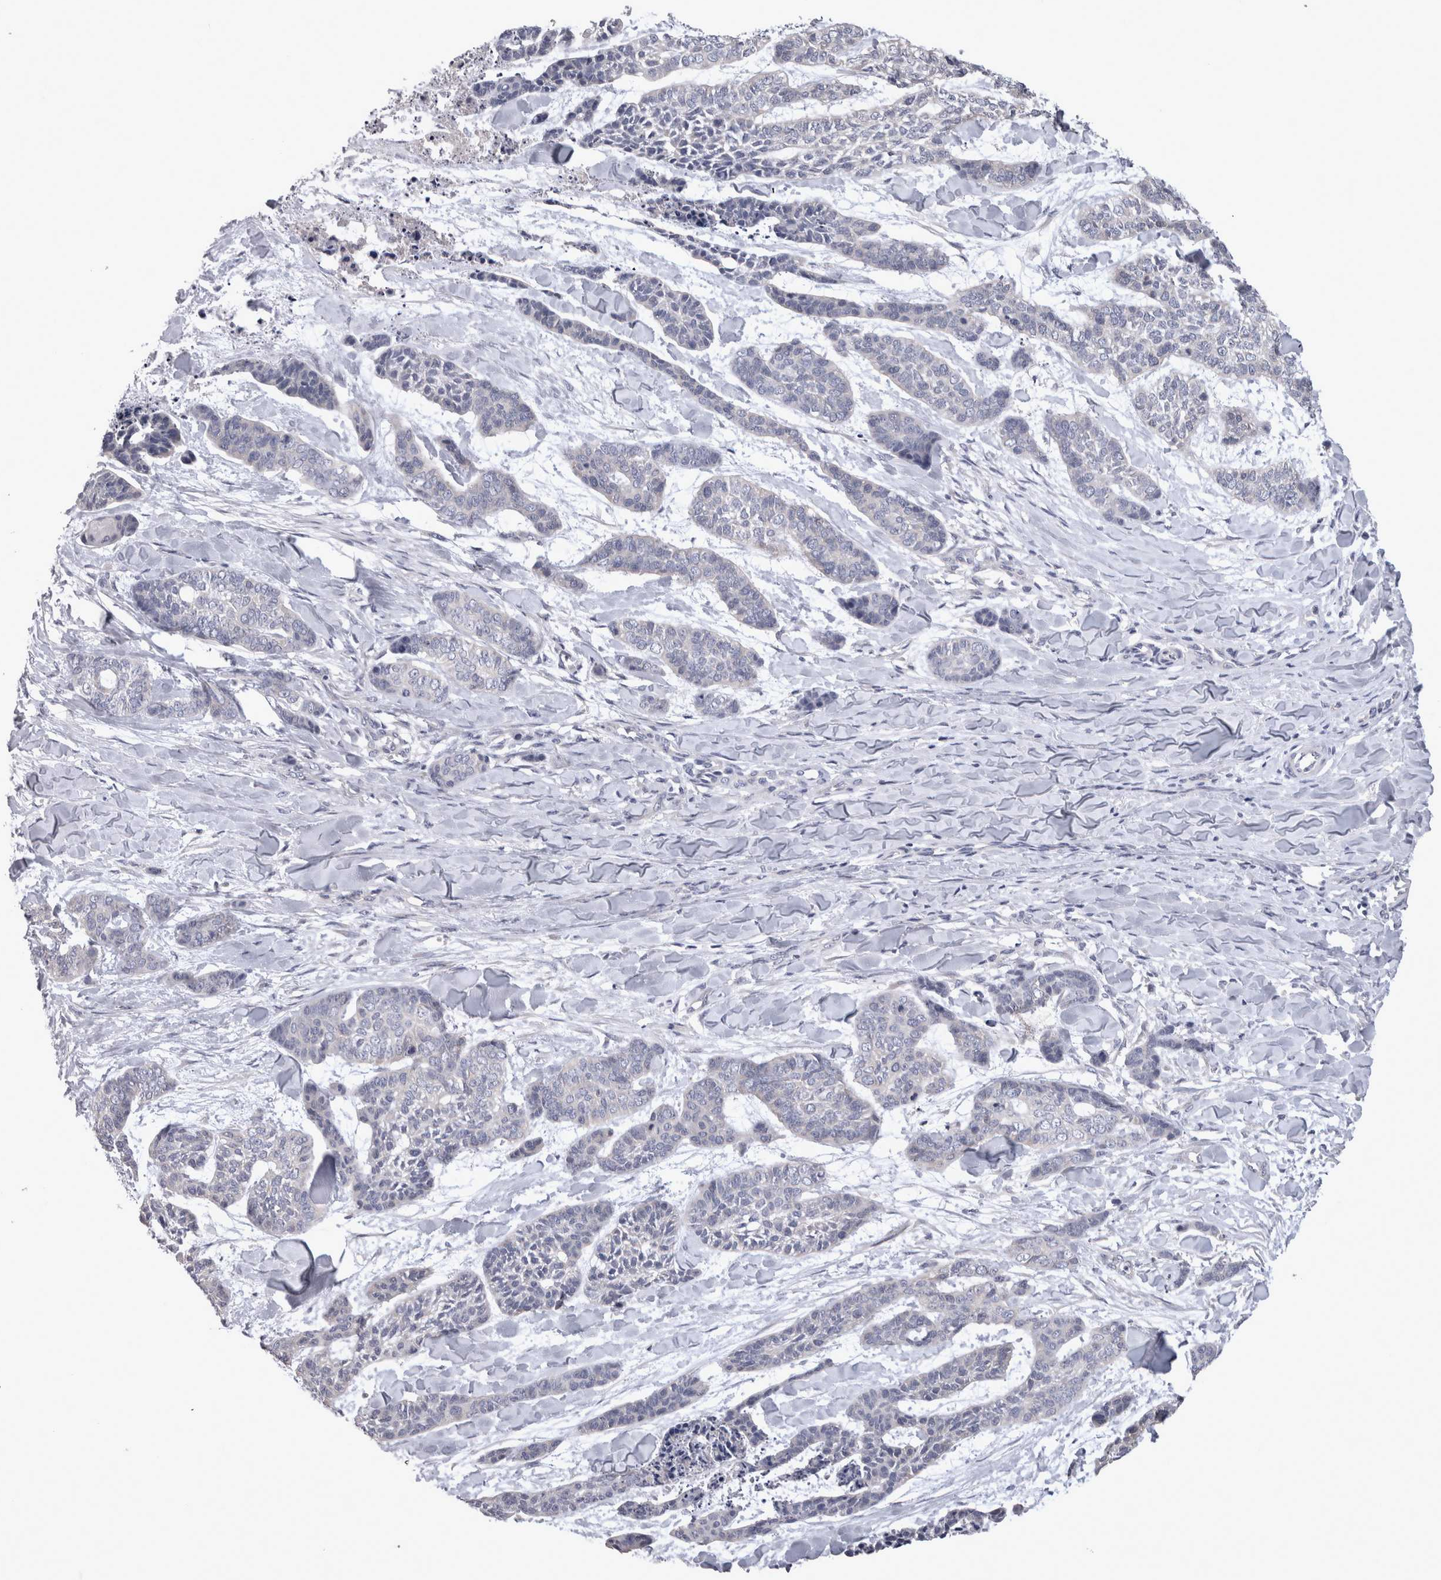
{"staining": {"intensity": "negative", "quantity": "none", "location": "none"}, "tissue": "skin cancer", "cell_type": "Tumor cells", "image_type": "cancer", "snomed": [{"axis": "morphology", "description": "Basal cell carcinoma"}, {"axis": "topography", "description": "Skin"}], "caption": "An image of skin cancer stained for a protein displays no brown staining in tumor cells.", "gene": "LRRC40", "patient": {"sex": "female", "age": 64}}